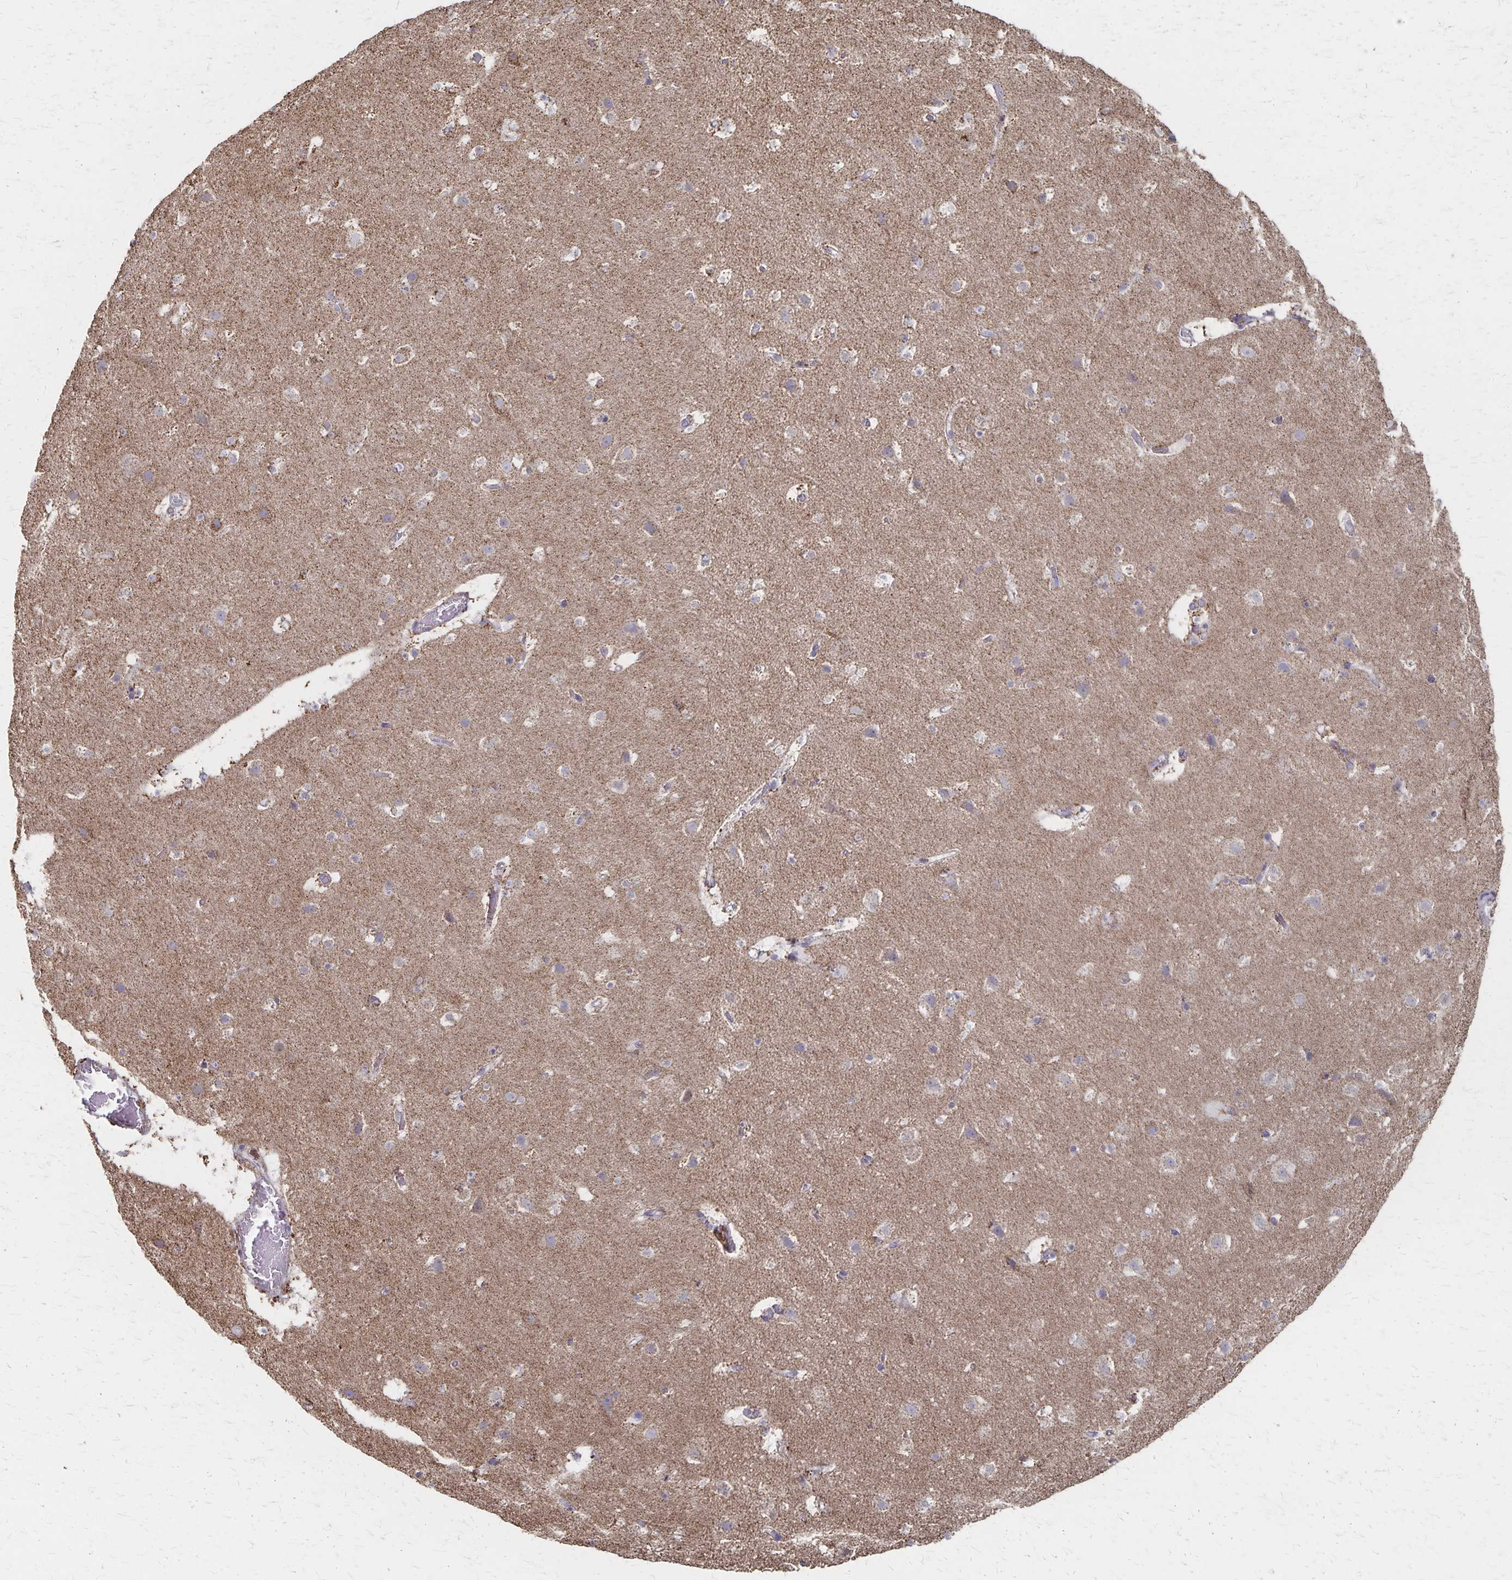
{"staining": {"intensity": "negative", "quantity": "none", "location": "none"}, "tissue": "cerebral cortex", "cell_type": "Endothelial cells", "image_type": "normal", "snomed": [{"axis": "morphology", "description": "Normal tissue, NOS"}, {"axis": "topography", "description": "Cerebral cortex"}], "caption": "A high-resolution image shows IHC staining of benign cerebral cortex, which demonstrates no significant expression in endothelial cells.", "gene": "DYRK4", "patient": {"sex": "female", "age": 42}}